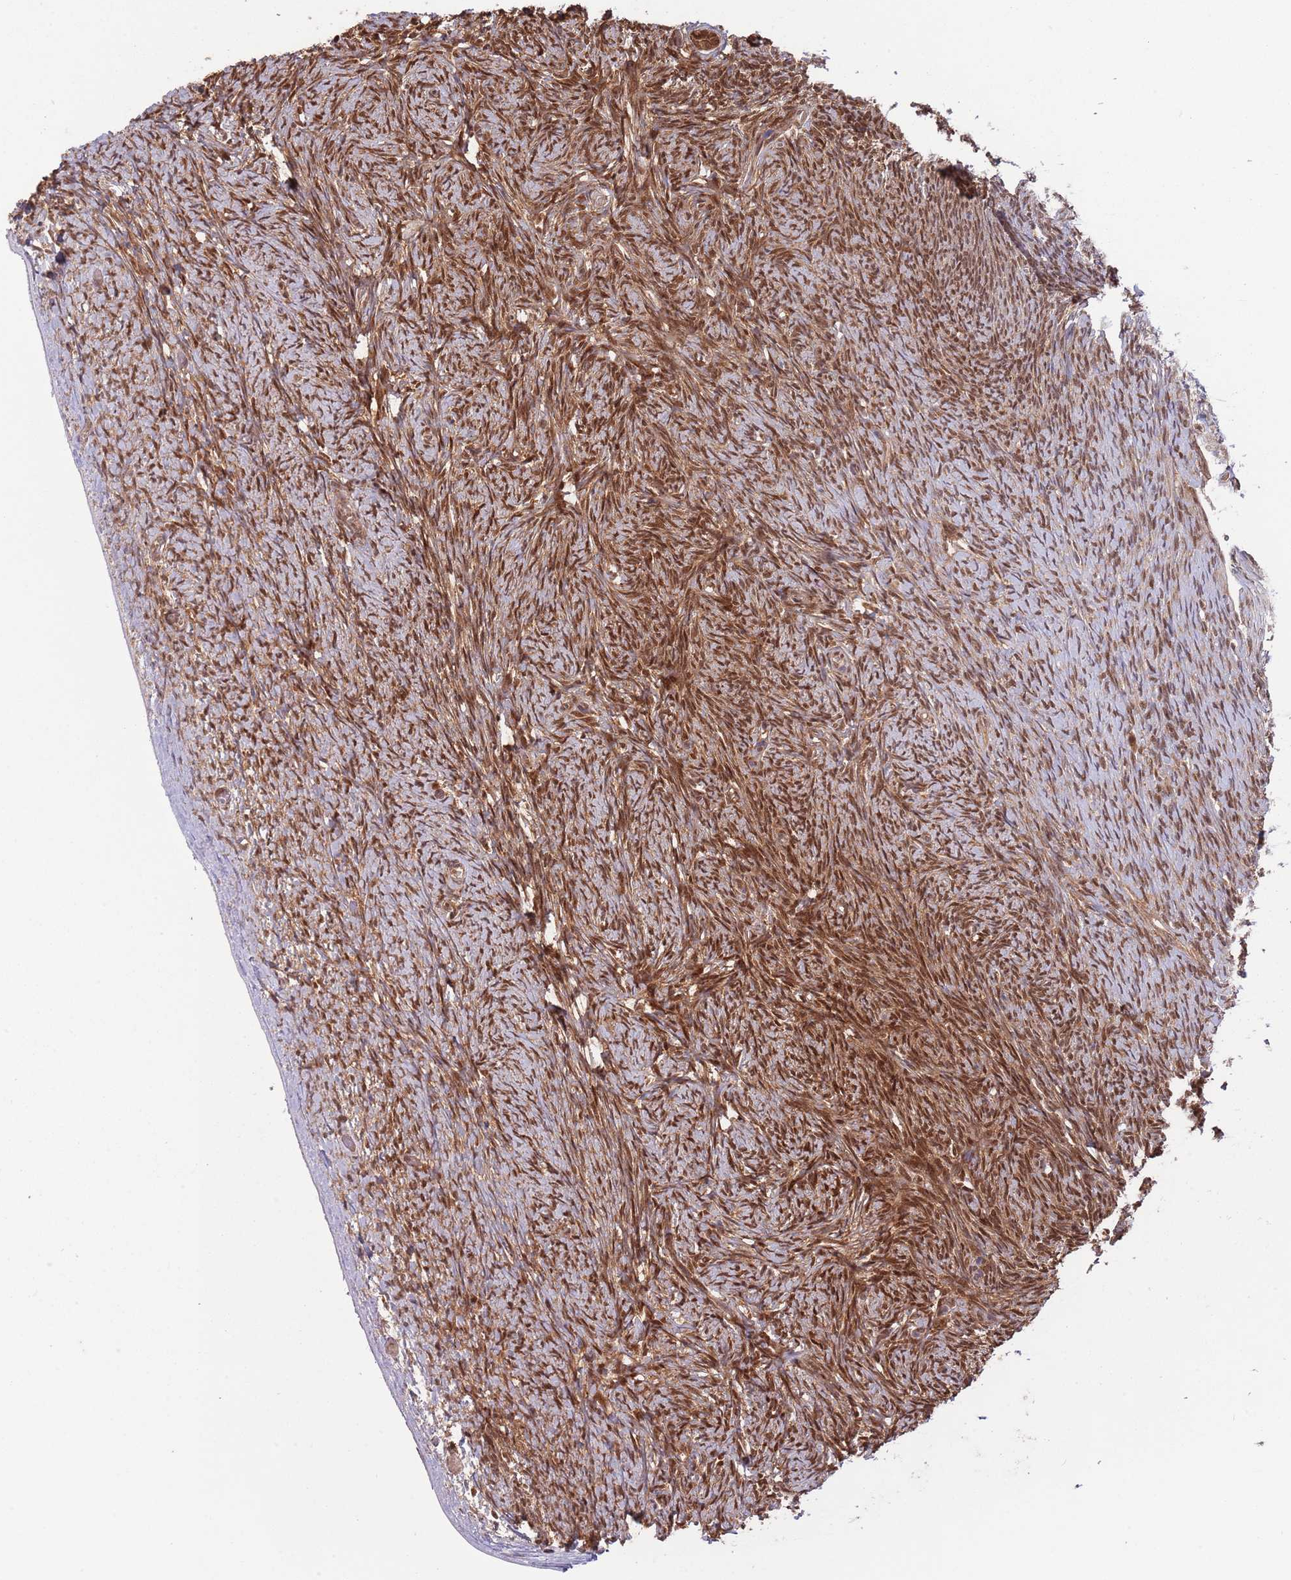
{"staining": {"intensity": "strong", "quantity": ">75%", "location": "cytoplasmic/membranous,nuclear"}, "tissue": "ovary", "cell_type": "Follicle cells", "image_type": "normal", "snomed": [{"axis": "morphology", "description": "Normal tissue, NOS"}, {"axis": "topography", "description": "Ovary"}], "caption": "Ovary stained with a protein marker demonstrates strong staining in follicle cells.", "gene": "SALL1", "patient": {"sex": "female", "age": 44}}